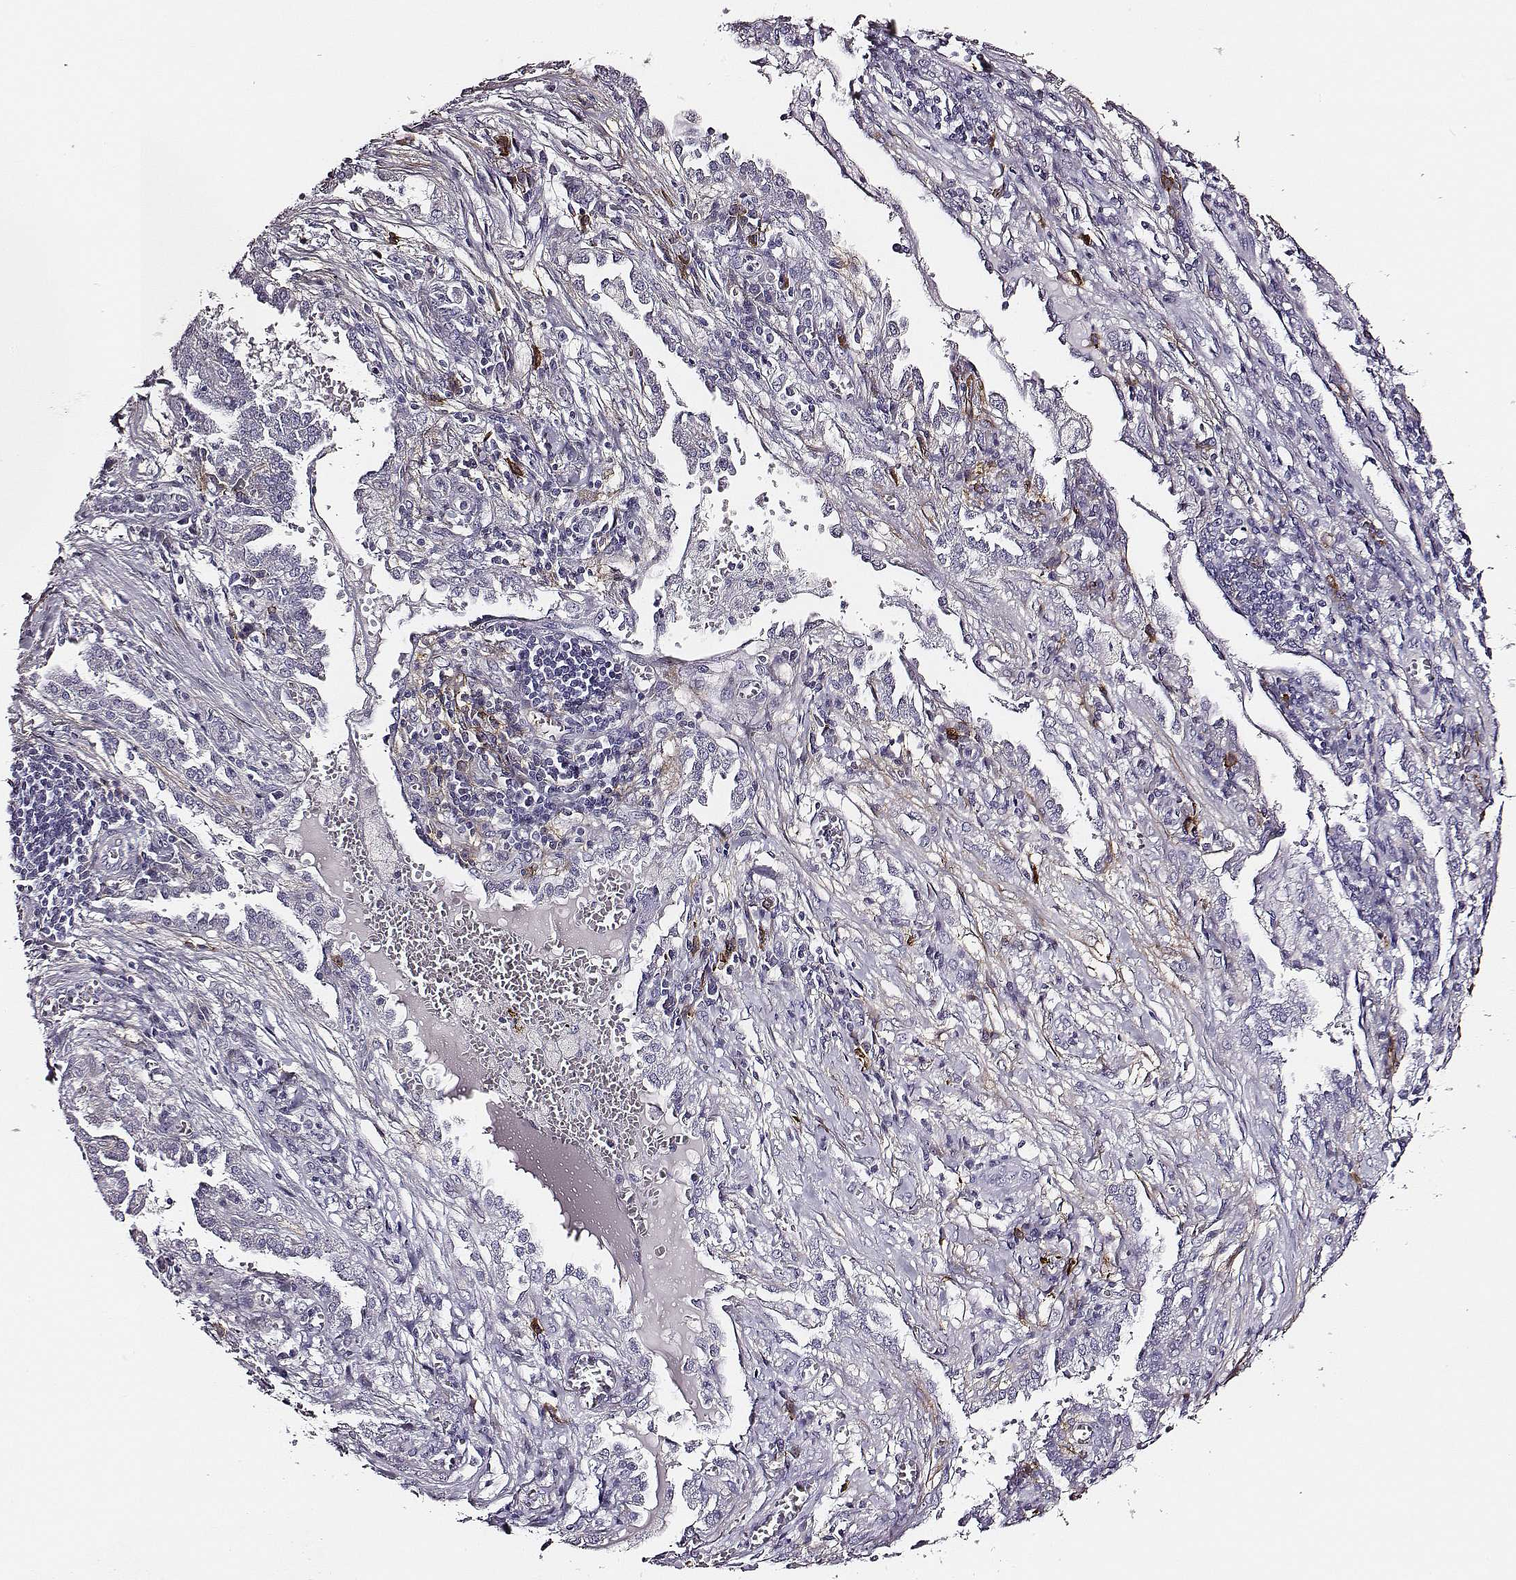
{"staining": {"intensity": "negative", "quantity": "none", "location": "none"}, "tissue": "lung cancer", "cell_type": "Tumor cells", "image_type": "cancer", "snomed": [{"axis": "morphology", "description": "Adenocarcinoma, NOS"}, {"axis": "topography", "description": "Lung"}], "caption": "IHC histopathology image of lung cancer stained for a protein (brown), which demonstrates no expression in tumor cells.", "gene": "DPEP1", "patient": {"sex": "male", "age": 57}}